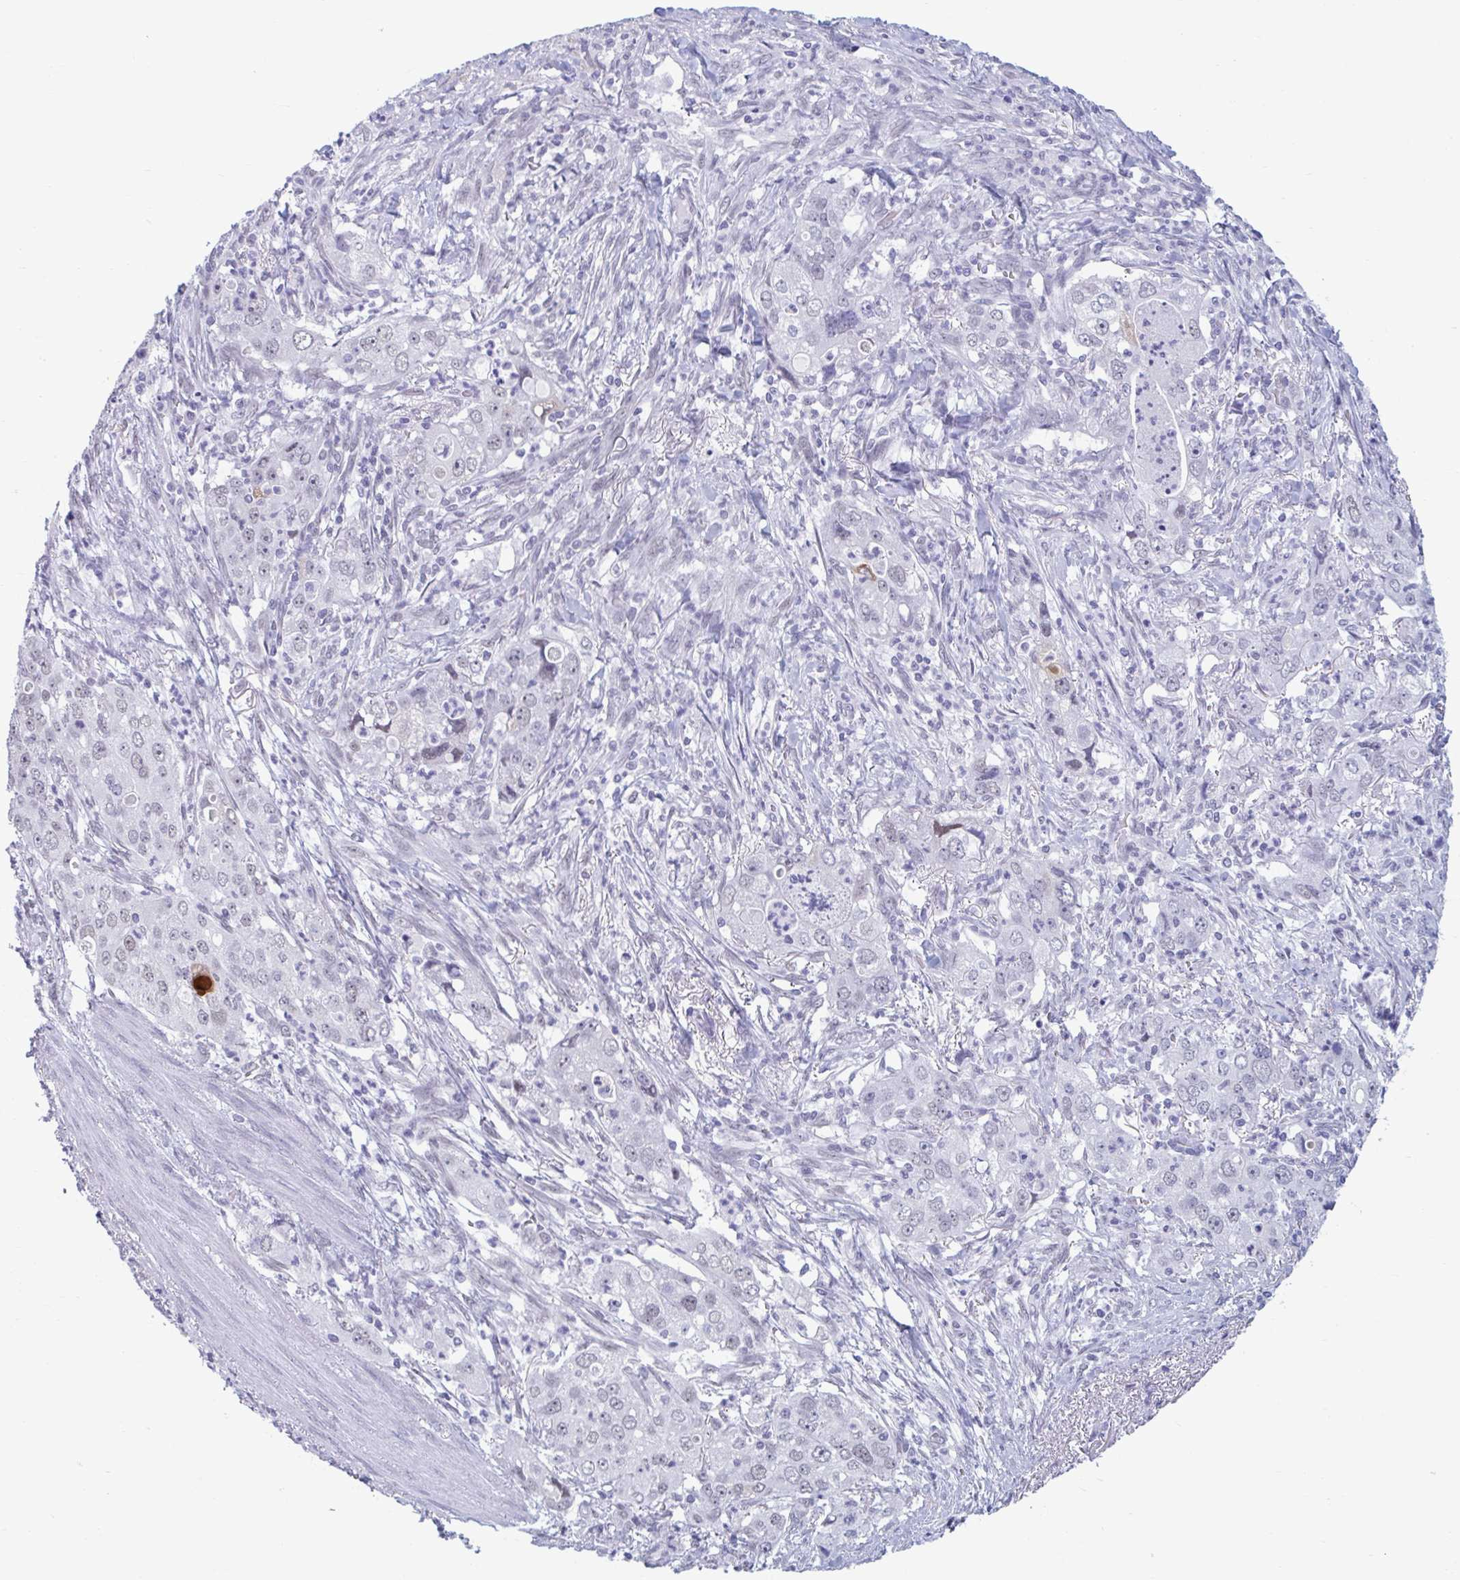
{"staining": {"intensity": "negative", "quantity": "none", "location": "none"}, "tissue": "stomach cancer", "cell_type": "Tumor cells", "image_type": "cancer", "snomed": [{"axis": "morphology", "description": "Adenocarcinoma, NOS"}, {"axis": "topography", "description": "Stomach, upper"}], "caption": "There is no significant positivity in tumor cells of stomach adenocarcinoma.", "gene": "MSMB", "patient": {"sex": "male", "age": 75}}